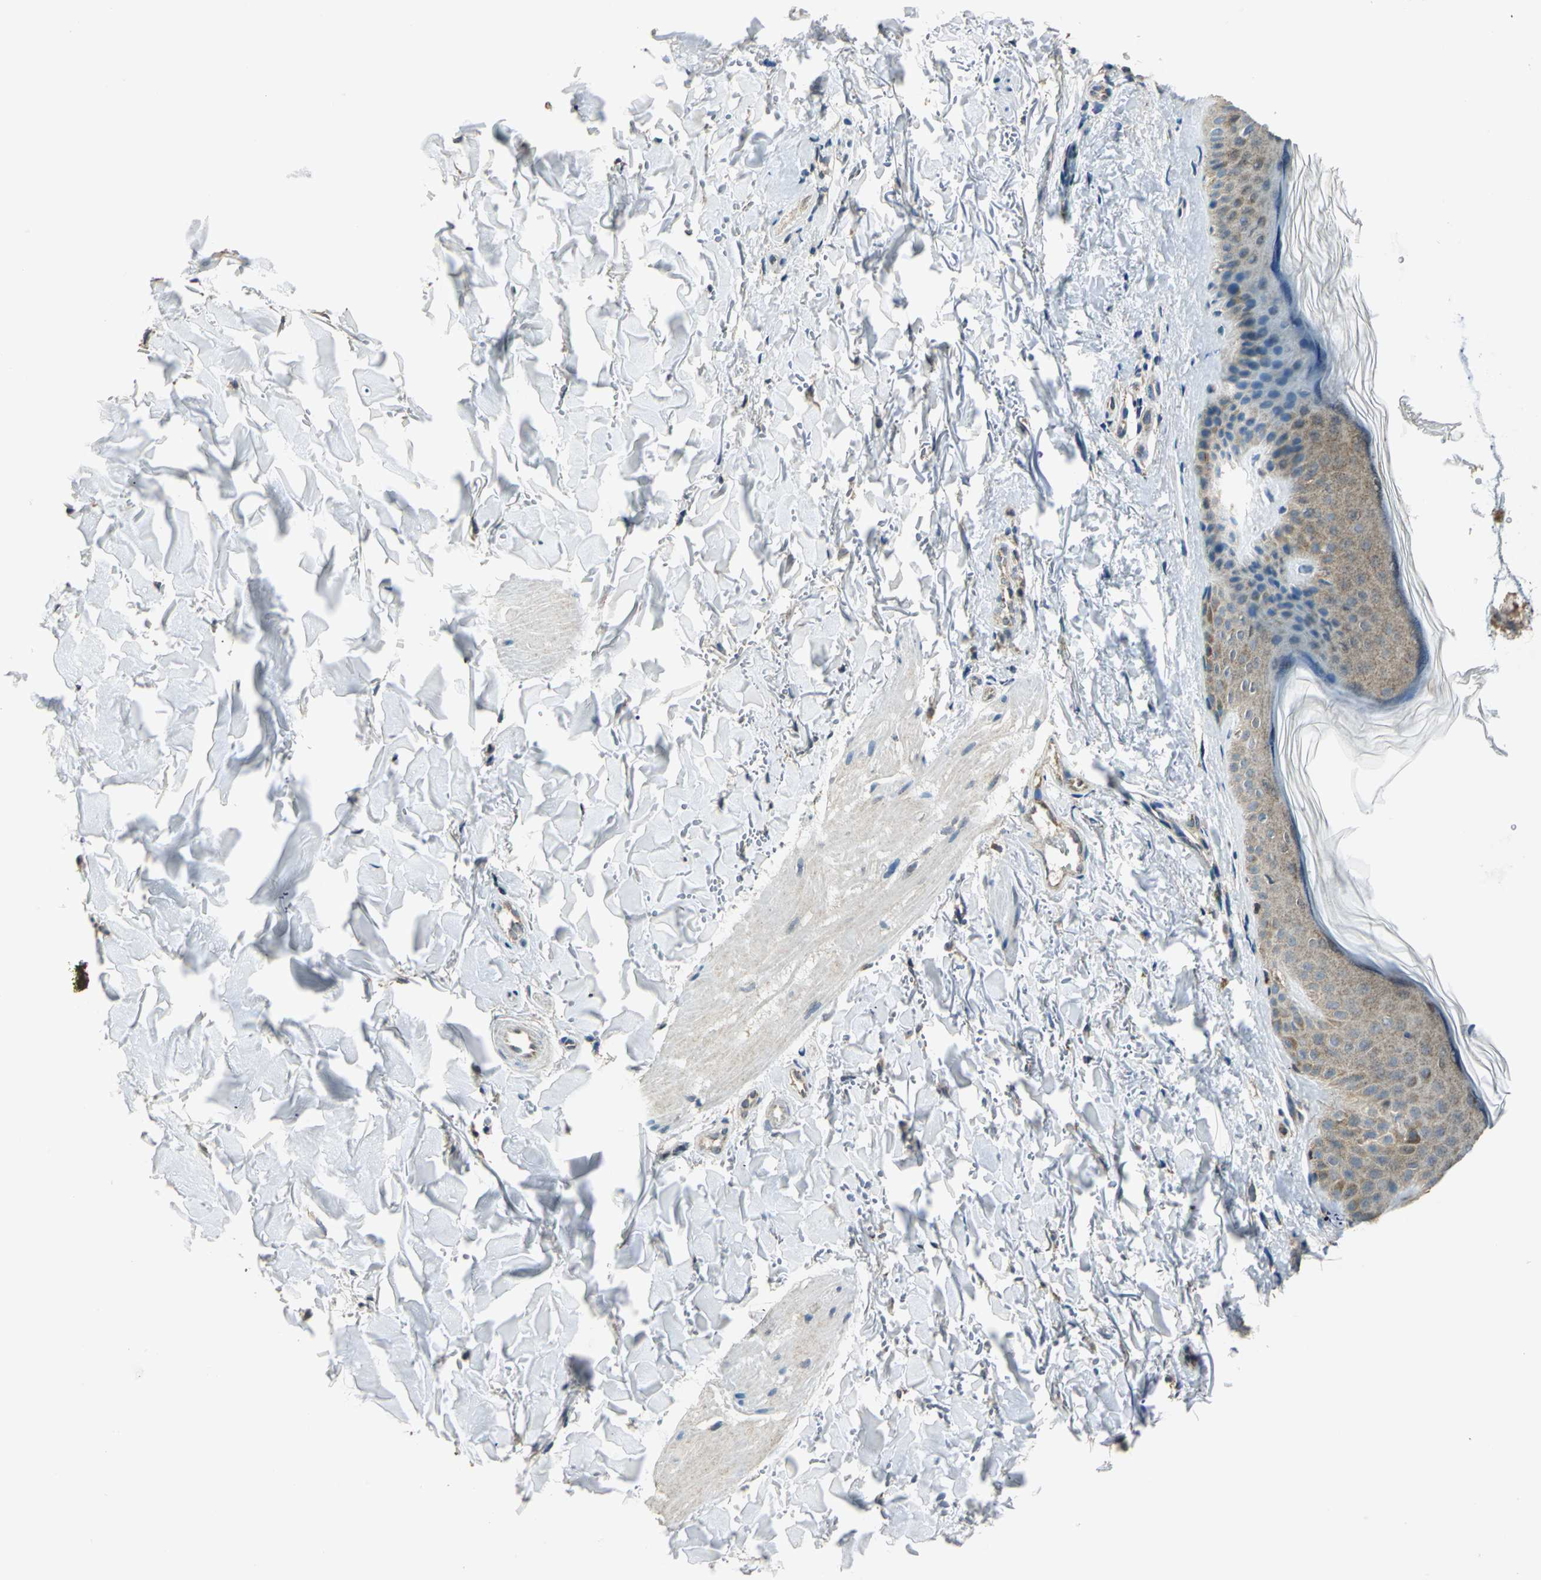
{"staining": {"intensity": "weak", "quantity": ">75%", "location": "cytoplasmic/membranous"}, "tissue": "skin", "cell_type": "Fibroblasts", "image_type": "normal", "snomed": [{"axis": "morphology", "description": "Normal tissue, NOS"}, {"axis": "topography", "description": "Skin"}], "caption": "The photomicrograph shows immunohistochemical staining of unremarkable skin. There is weak cytoplasmic/membranous expression is appreciated in approximately >75% of fibroblasts.", "gene": "NUDT2", "patient": {"sex": "male", "age": 71}}